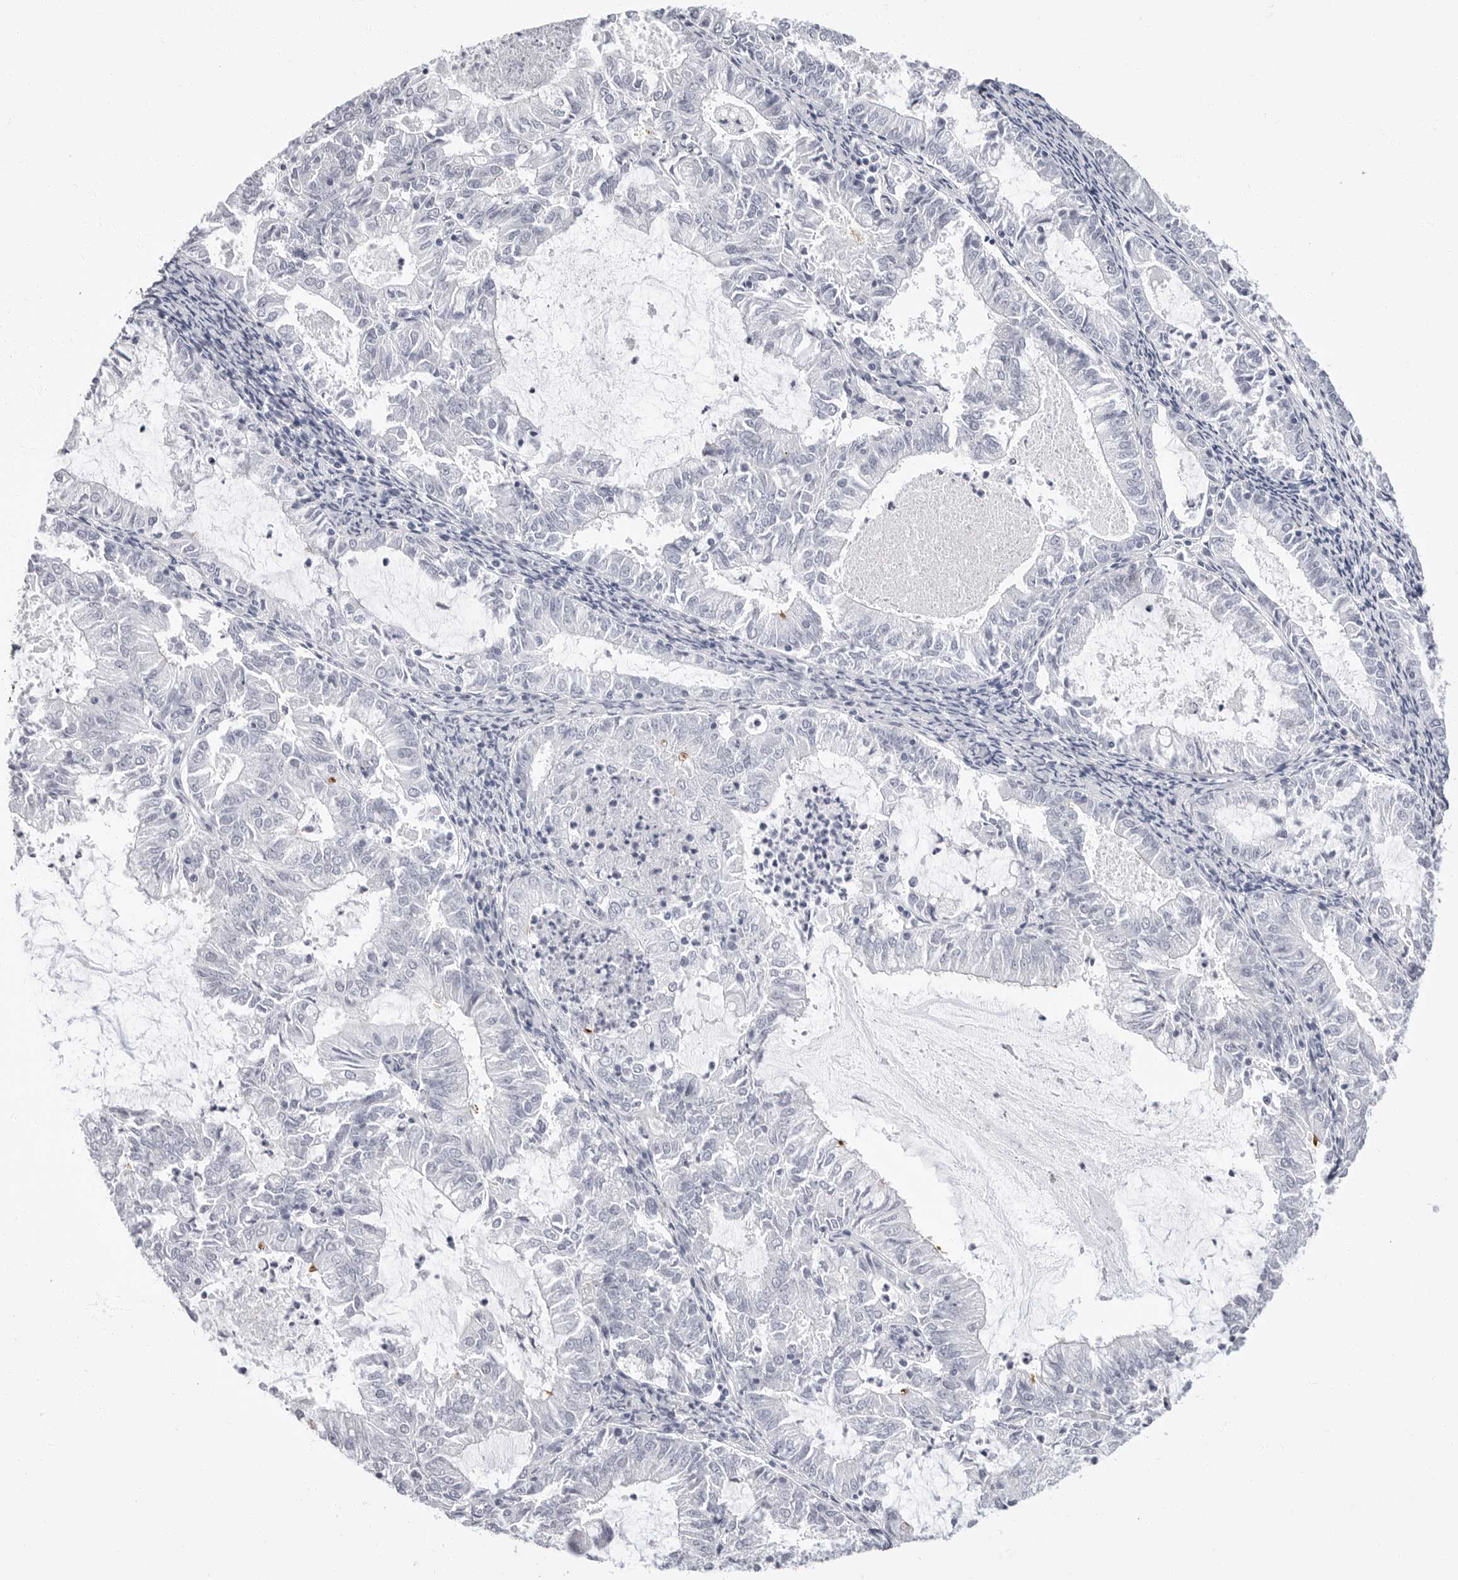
{"staining": {"intensity": "negative", "quantity": "none", "location": "none"}, "tissue": "endometrial cancer", "cell_type": "Tumor cells", "image_type": "cancer", "snomed": [{"axis": "morphology", "description": "Adenocarcinoma, NOS"}, {"axis": "topography", "description": "Endometrium"}], "caption": "IHC micrograph of human endometrial cancer (adenocarcinoma) stained for a protein (brown), which shows no staining in tumor cells.", "gene": "ERICH3", "patient": {"sex": "female", "age": 57}}